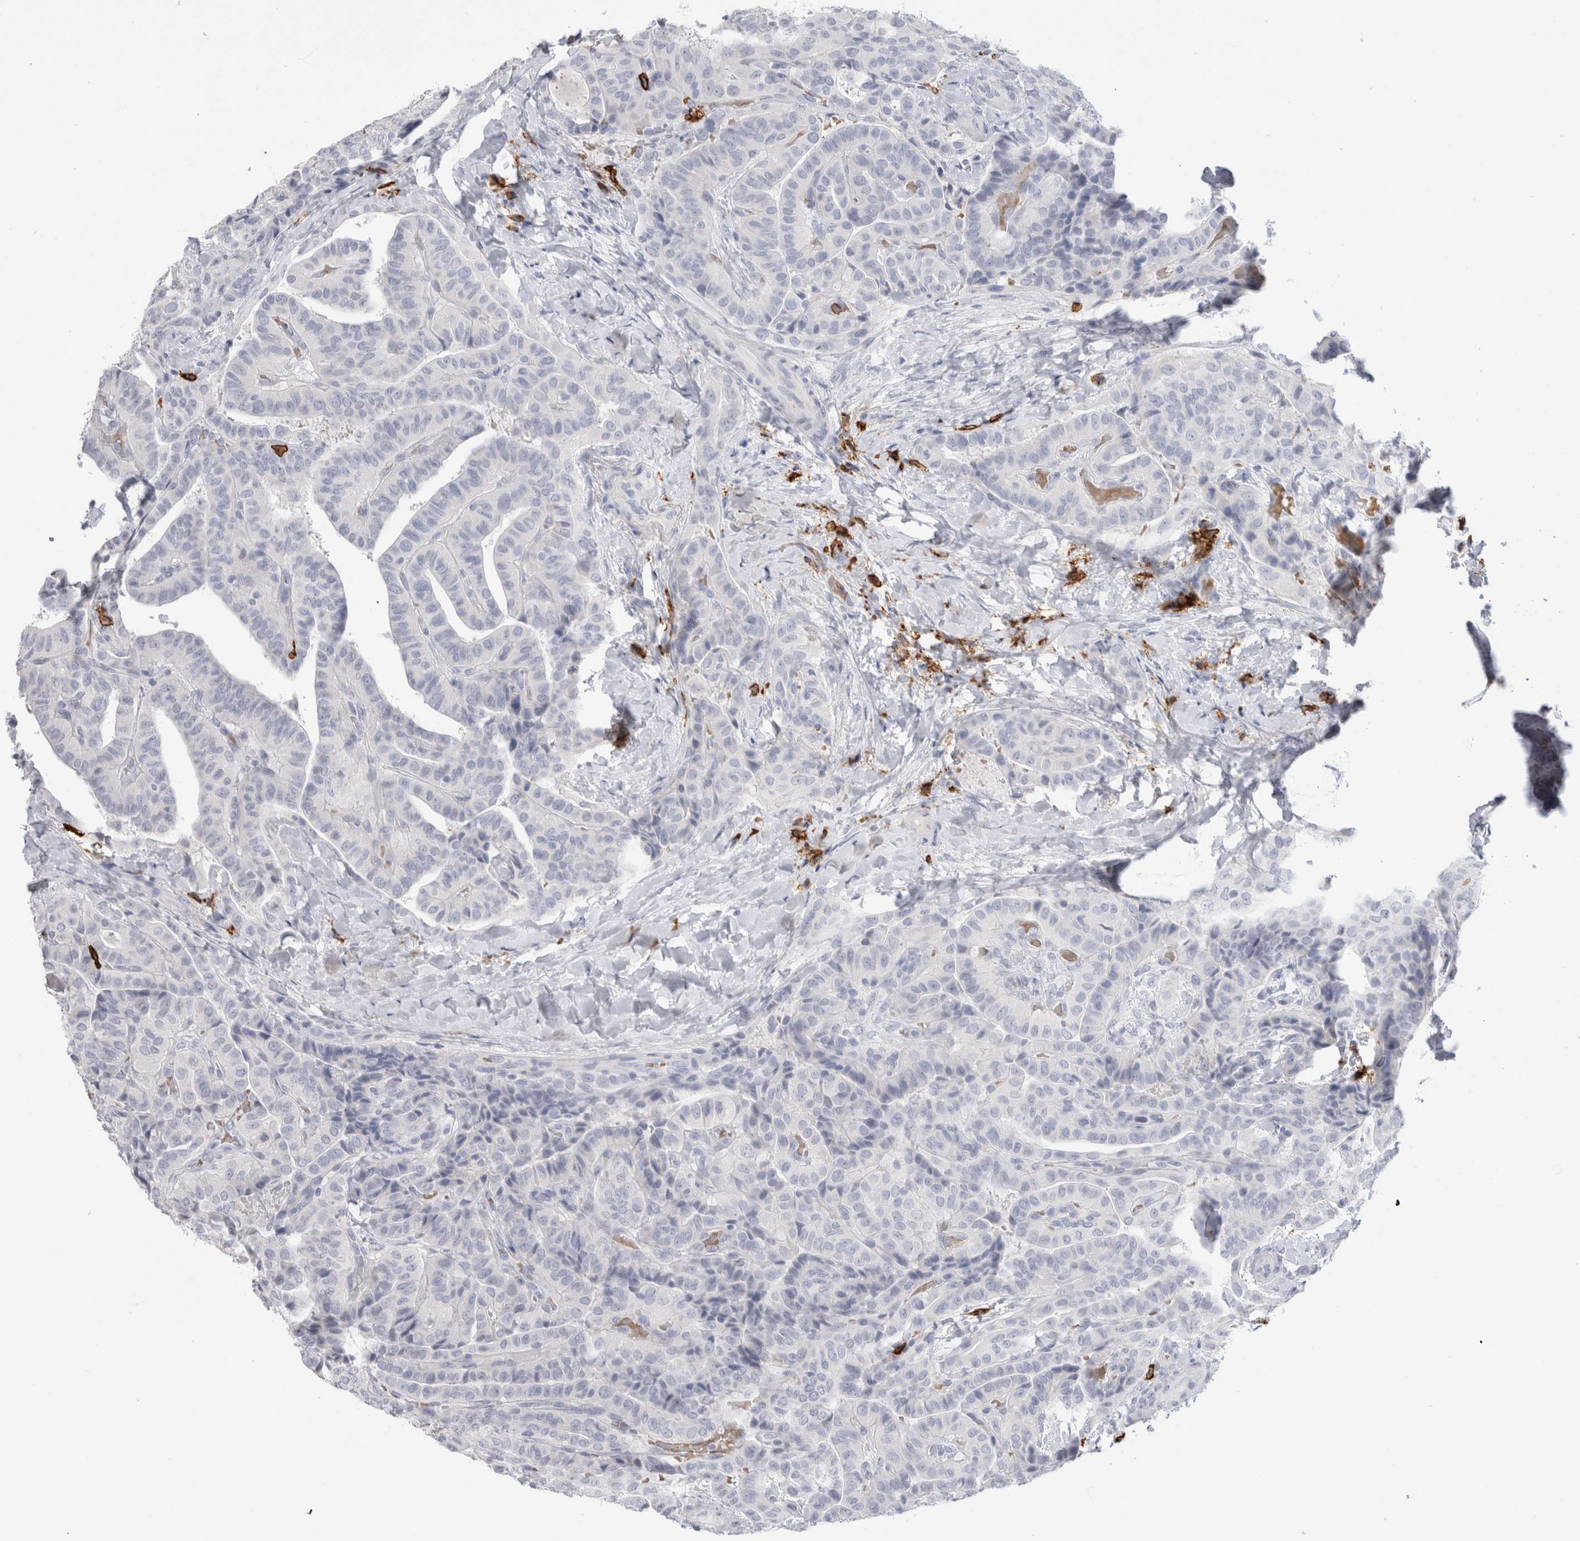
{"staining": {"intensity": "negative", "quantity": "none", "location": "none"}, "tissue": "thyroid cancer", "cell_type": "Tumor cells", "image_type": "cancer", "snomed": [{"axis": "morphology", "description": "Papillary adenocarcinoma, NOS"}, {"axis": "topography", "description": "Thyroid gland"}], "caption": "High power microscopy photomicrograph of an immunohistochemistry (IHC) image of thyroid papillary adenocarcinoma, revealing no significant positivity in tumor cells.", "gene": "CD38", "patient": {"sex": "male", "age": 77}}